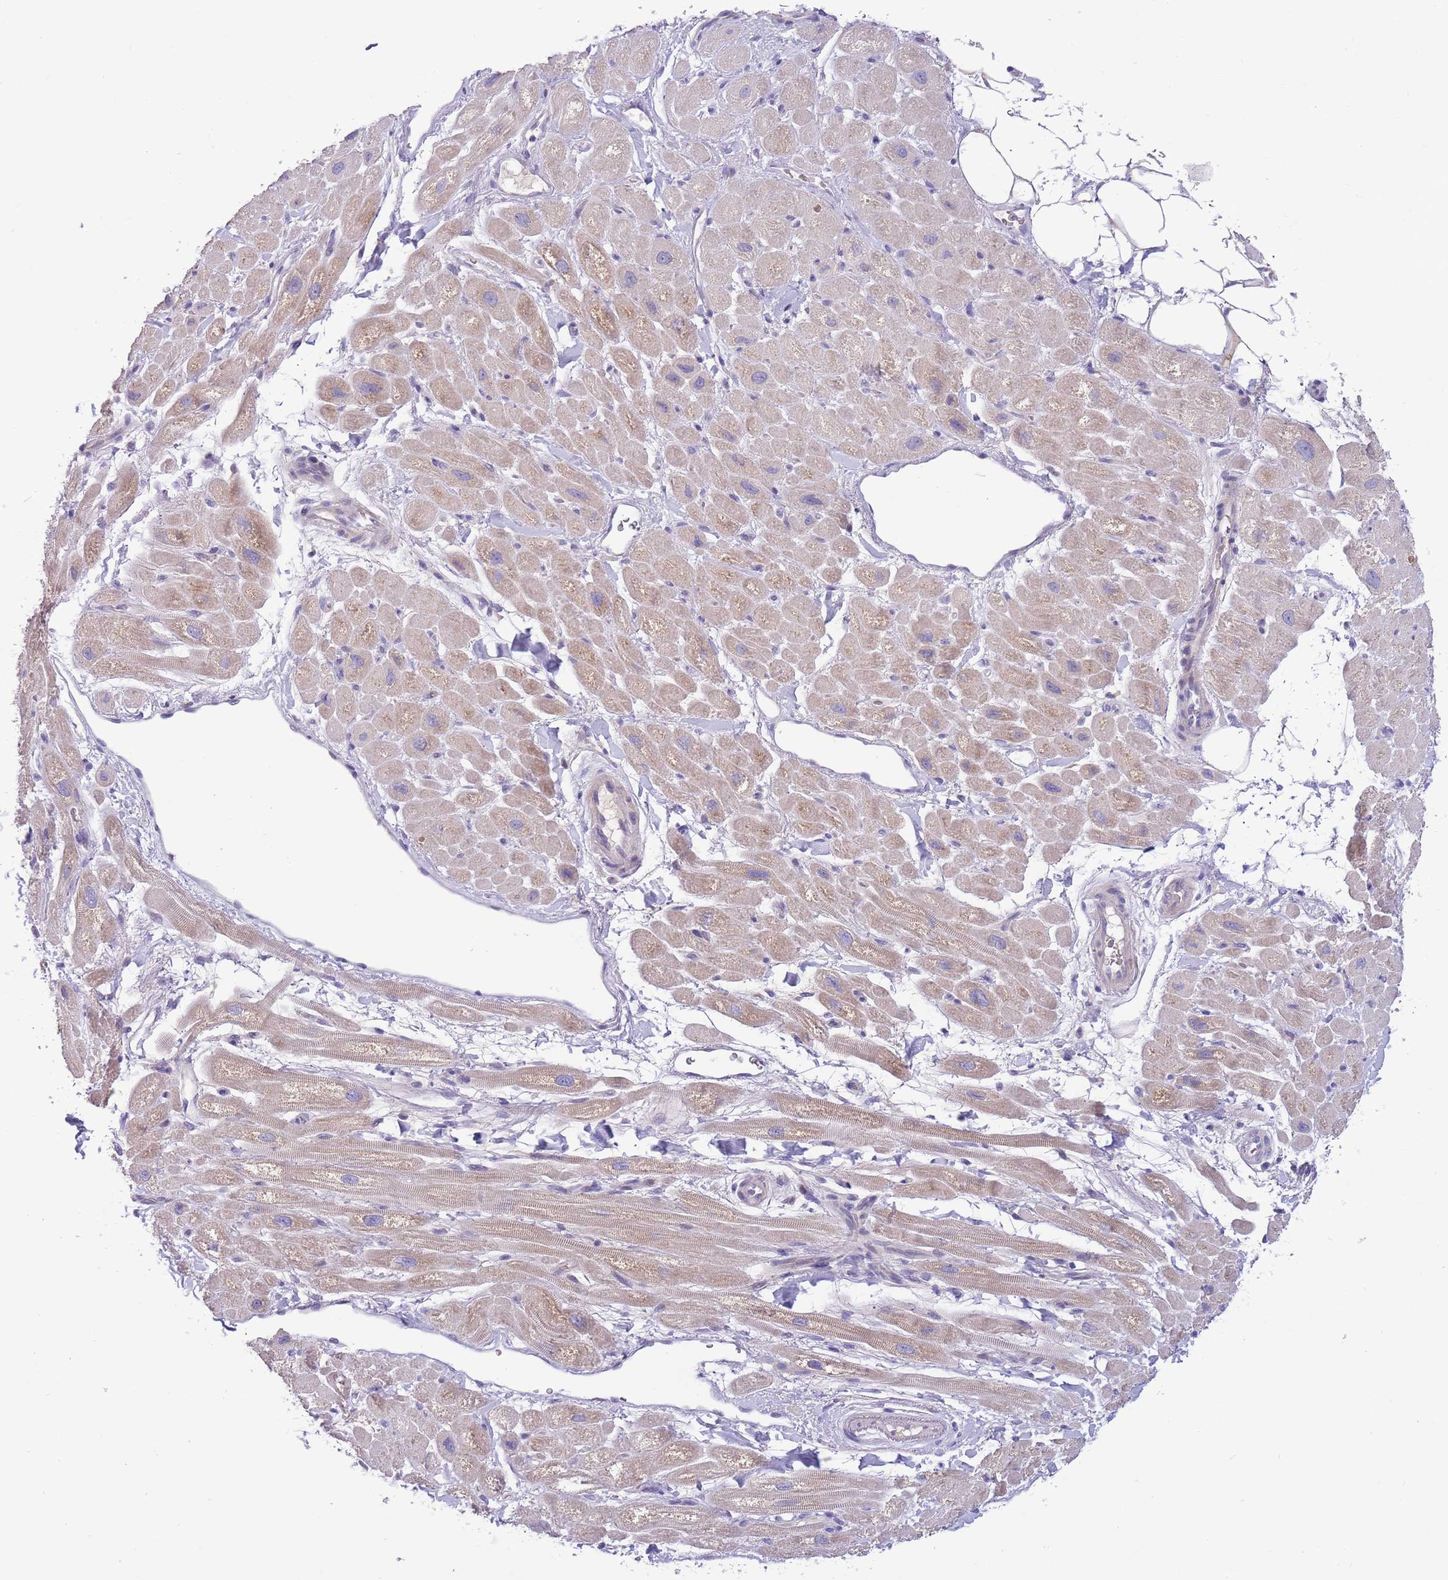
{"staining": {"intensity": "weak", "quantity": "25%-75%", "location": "cytoplasmic/membranous"}, "tissue": "heart muscle", "cell_type": "Cardiomyocytes", "image_type": "normal", "snomed": [{"axis": "morphology", "description": "Normal tissue, NOS"}, {"axis": "topography", "description": "Heart"}], "caption": "Immunohistochemistry (IHC) image of benign heart muscle: heart muscle stained using immunohistochemistry (IHC) reveals low levels of weak protein expression localized specifically in the cytoplasmic/membranous of cardiomyocytes, appearing as a cytoplasmic/membranous brown color.", "gene": "DDHD1", "patient": {"sex": "male", "age": 65}}